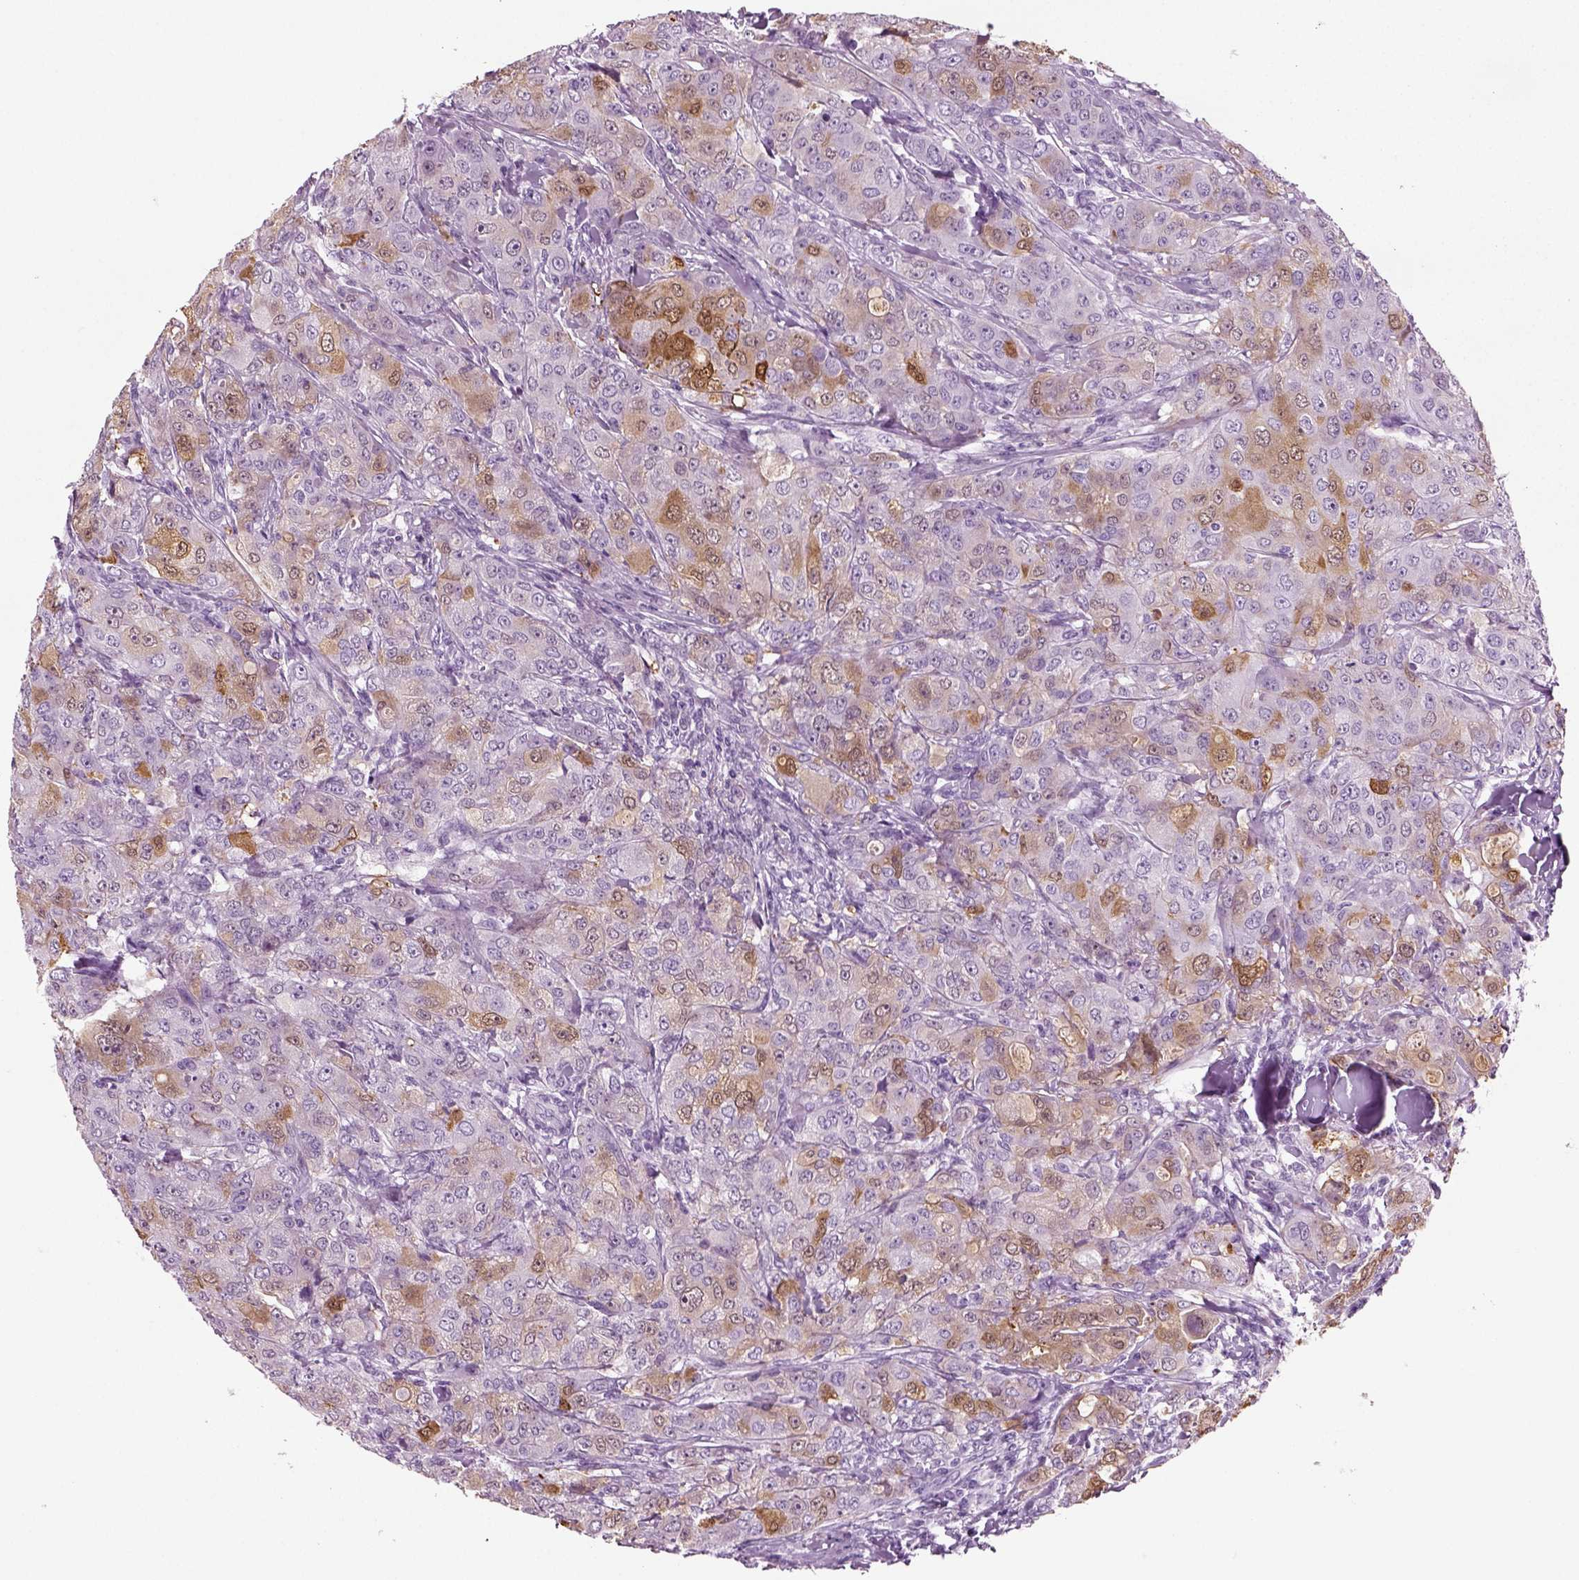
{"staining": {"intensity": "moderate", "quantity": "<25%", "location": "cytoplasmic/membranous"}, "tissue": "breast cancer", "cell_type": "Tumor cells", "image_type": "cancer", "snomed": [{"axis": "morphology", "description": "Duct carcinoma"}, {"axis": "topography", "description": "Breast"}], "caption": "Human breast cancer (infiltrating ductal carcinoma) stained with a brown dye displays moderate cytoplasmic/membranous positive positivity in approximately <25% of tumor cells.", "gene": "CRABP1", "patient": {"sex": "female", "age": 43}}